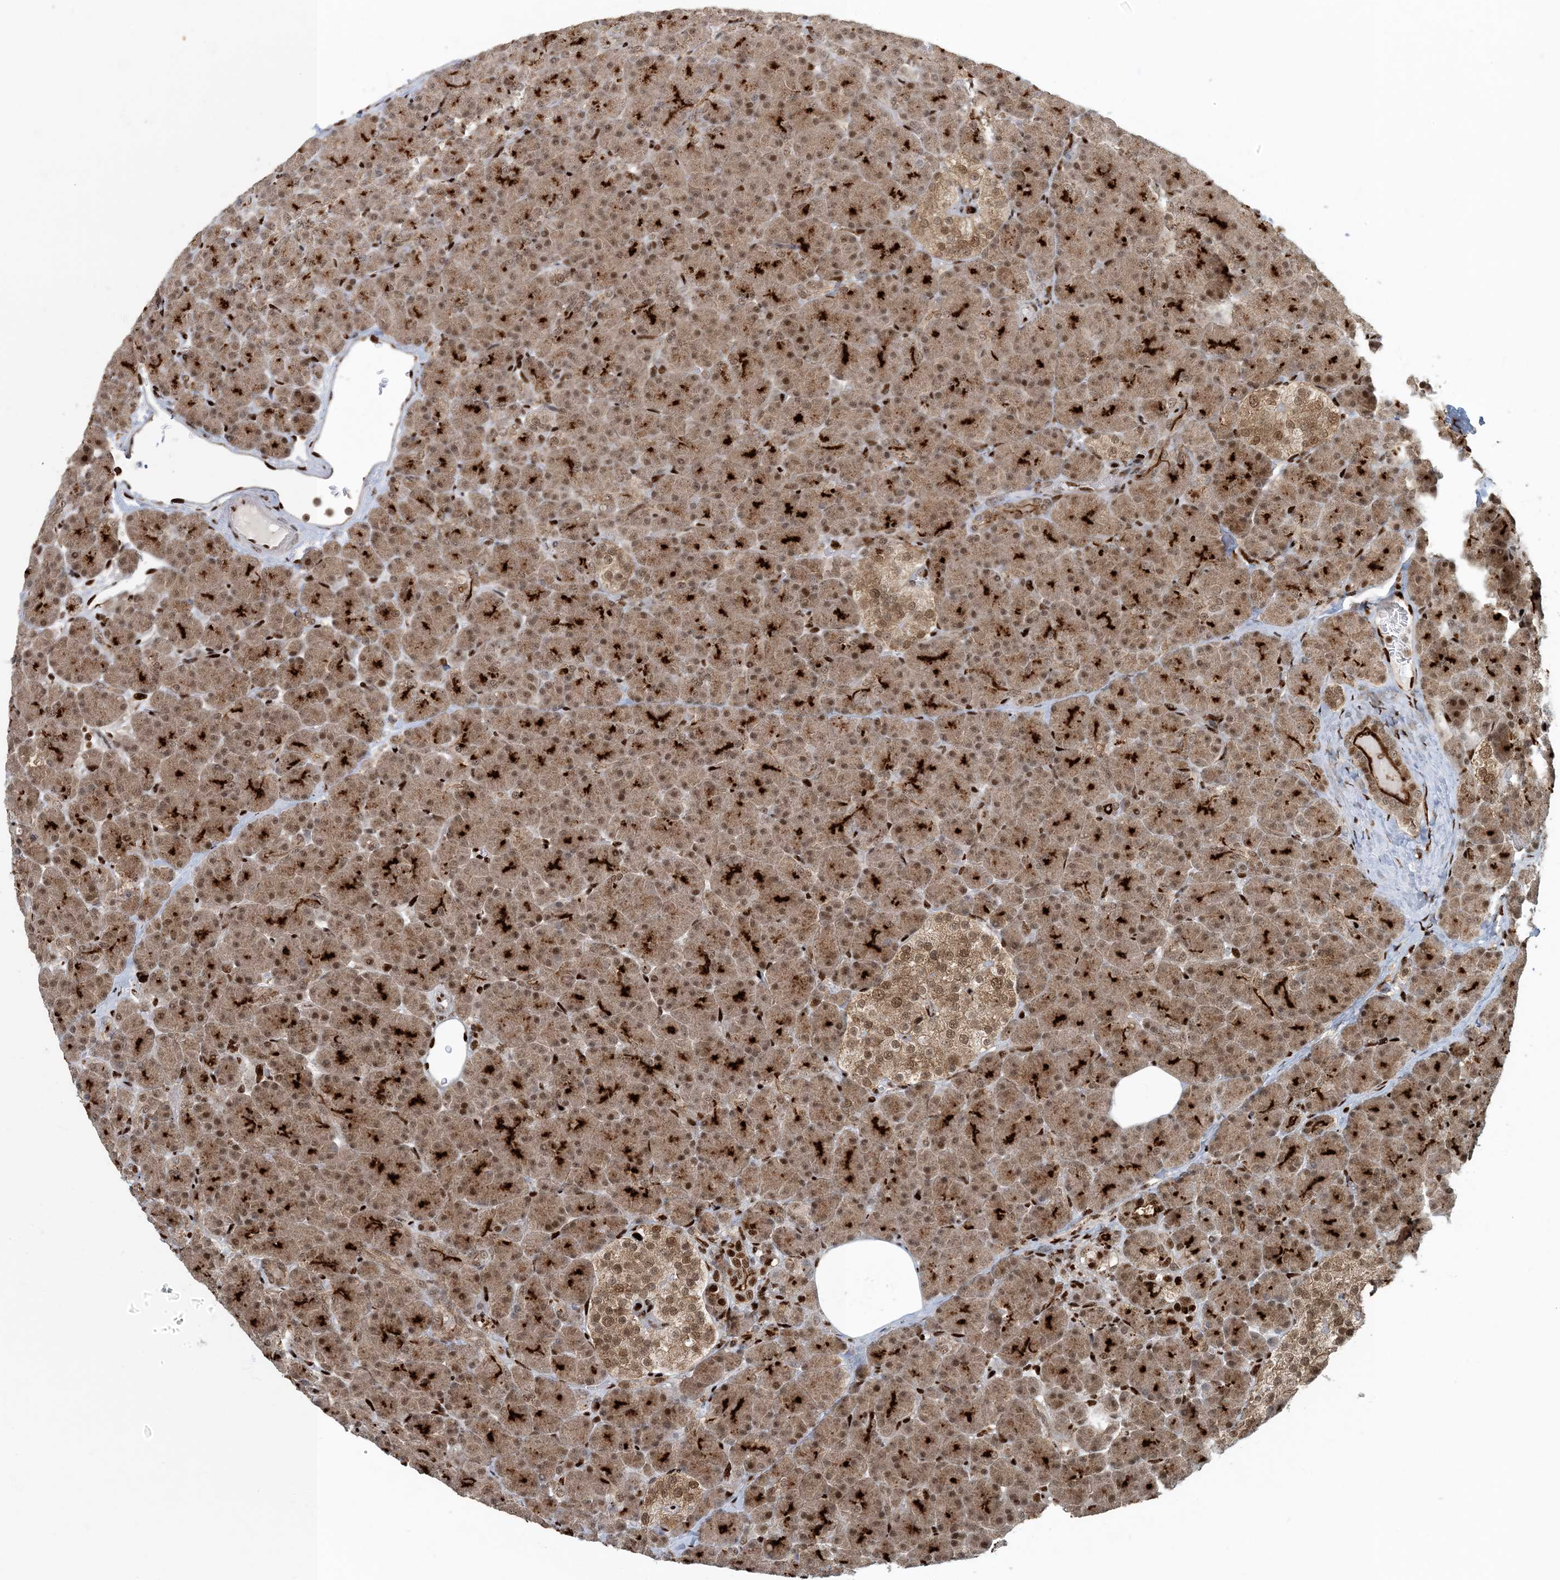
{"staining": {"intensity": "moderate", "quantity": ">75%", "location": "cytoplasmic/membranous,nuclear"}, "tissue": "pancreas", "cell_type": "Exocrine glandular cells", "image_type": "normal", "snomed": [{"axis": "morphology", "description": "Normal tissue, NOS"}, {"axis": "topography", "description": "Pancreas"}], "caption": "The micrograph exhibits a brown stain indicating the presence of a protein in the cytoplasmic/membranous,nuclear of exocrine glandular cells in pancreas. (Stains: DAB (3,3'-diaminobenzidine) in brown, nuclei in blue, Microscopy: brightfield microscopy at high magnification).", "gene": "MBD1", "patient": {"sex": "female", "age": 43}}